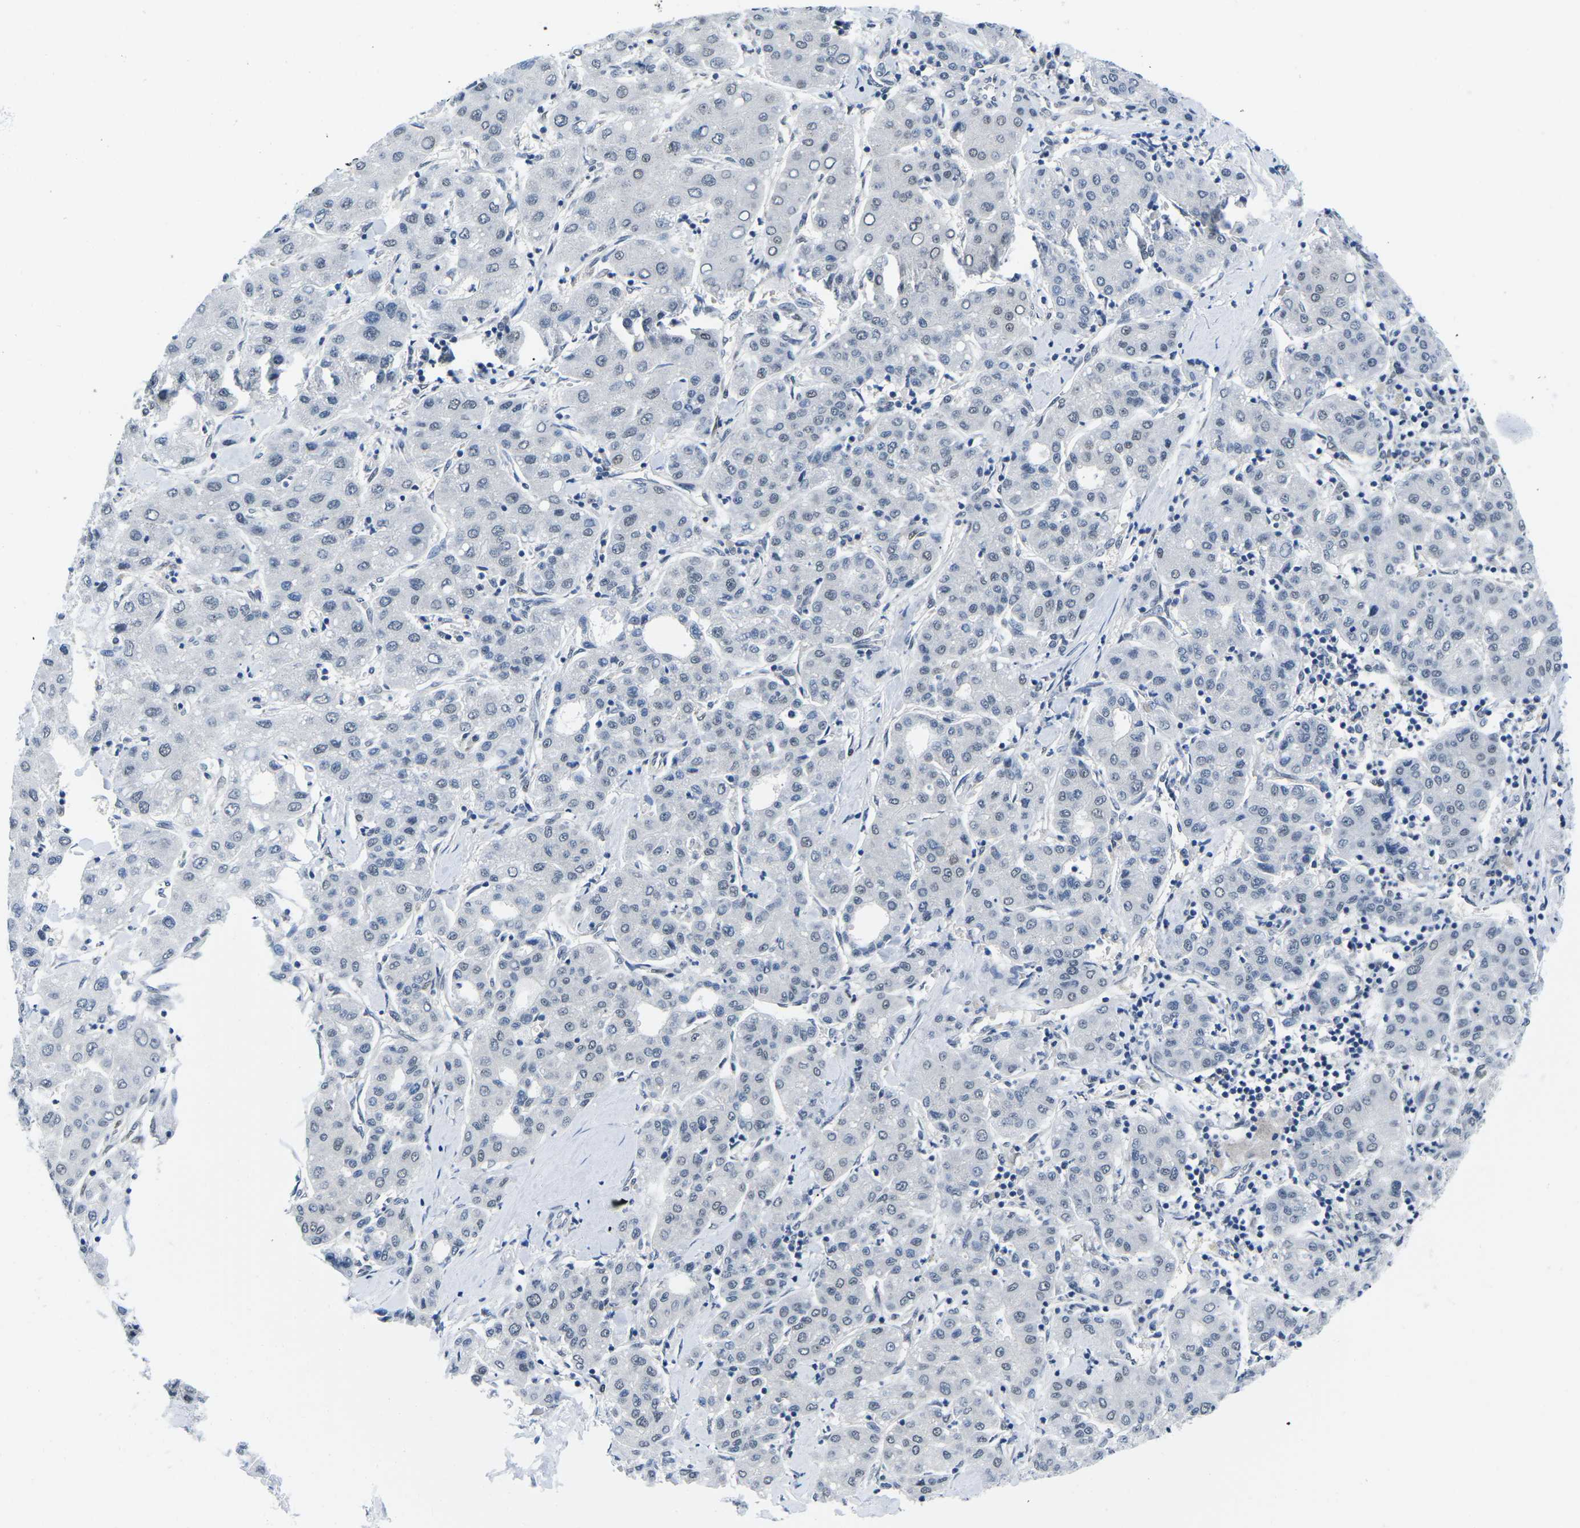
{"staining": {"intensity": "weak", "quantity": "<25%", "location": "nuclear"}, "tissue": "liver cancer", "cell_type": "Tumor cells", "image_type": "cancer", "snomed": [{"axis": "morphology", "description": "Carcinoma, Hepatocellular, NOS"}, {"axis": "topography", "description": "Liver"}], "caption": "Tumor cells are negative for protein expression in human hepatocellular carcinoma (liver).", "gene": "UBA7", "patient": {"sex": "male", "age": 65}}